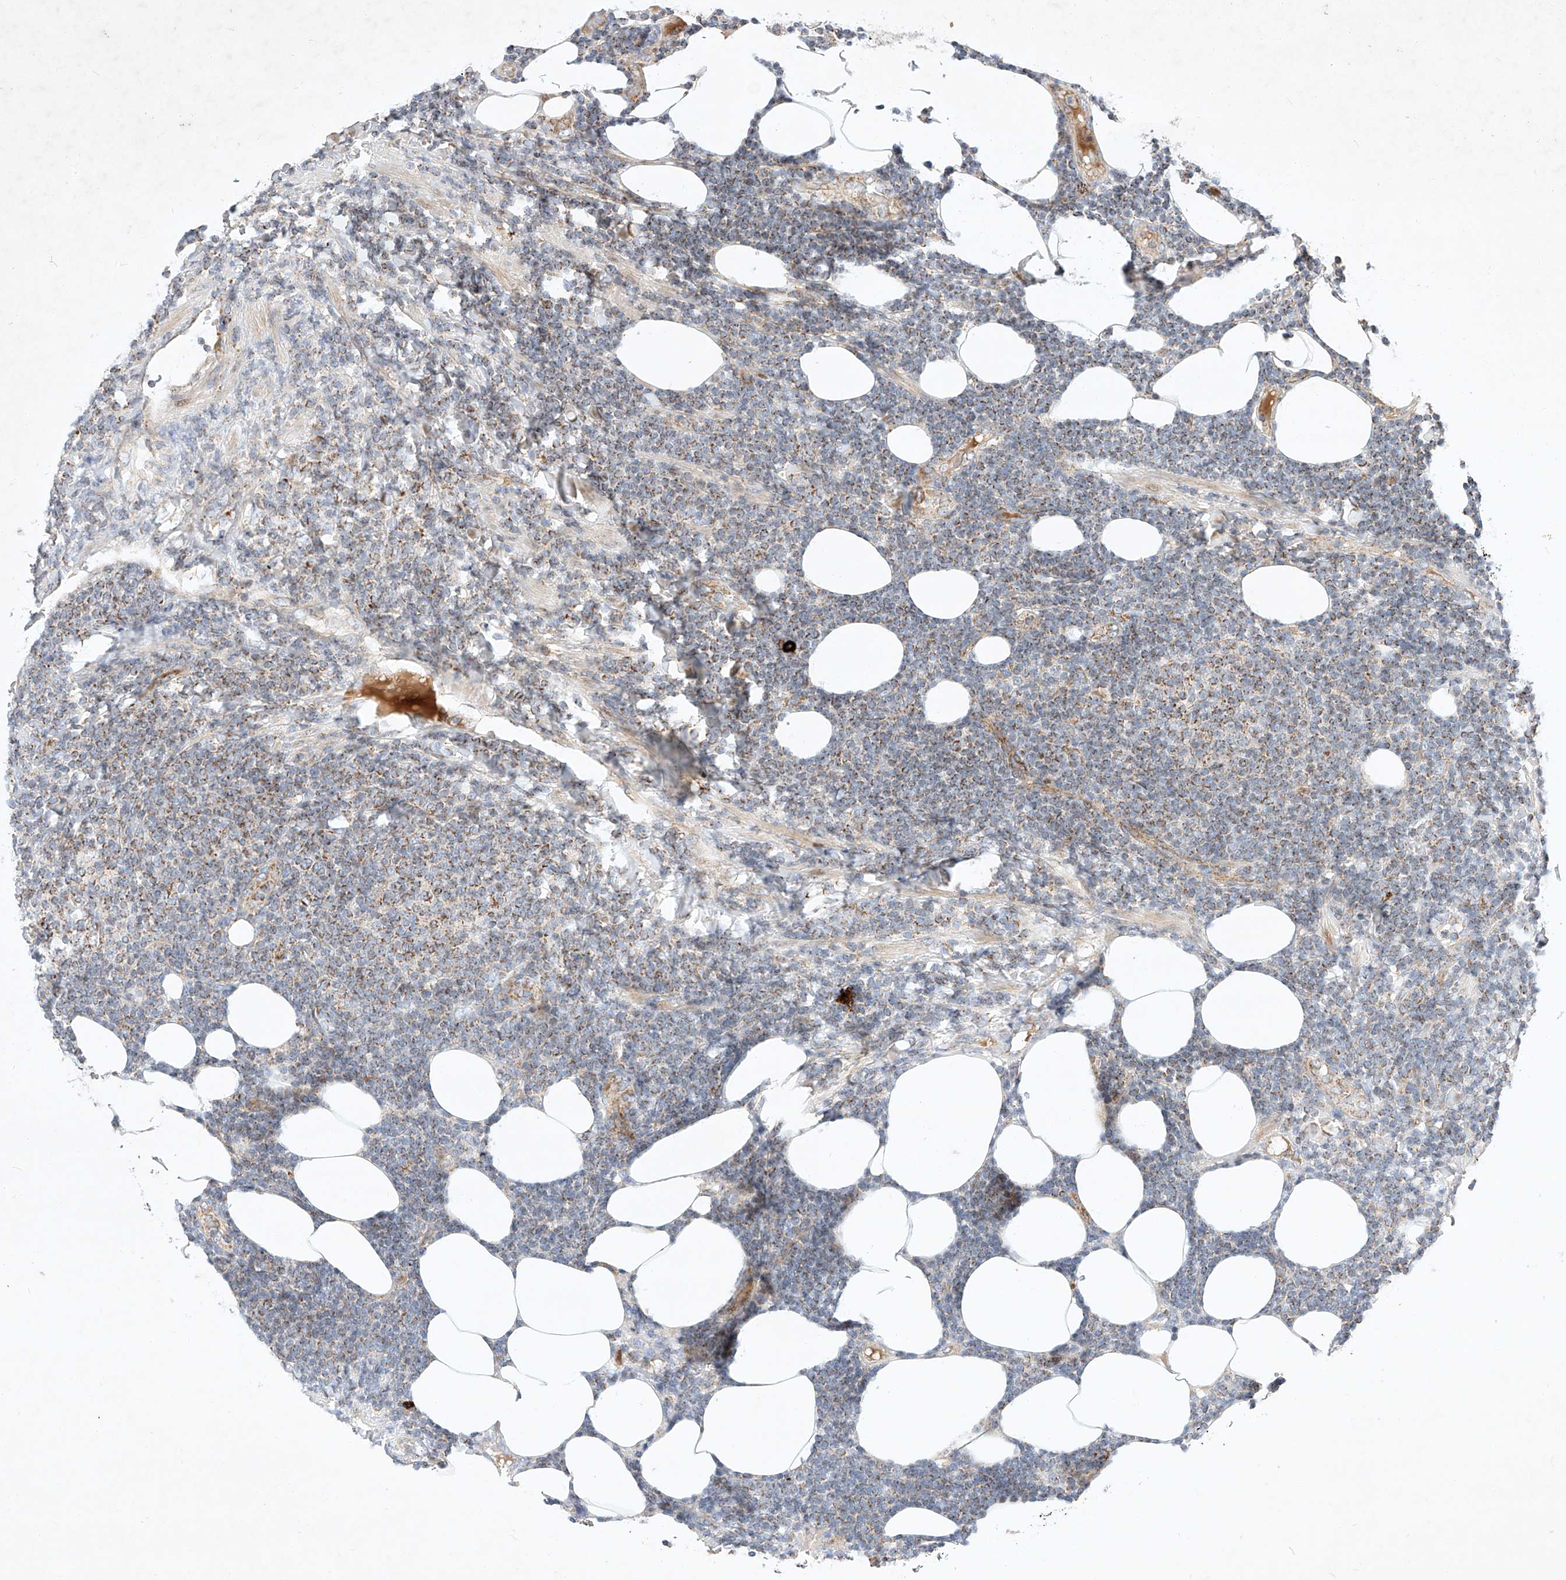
{"staining": {"intensity": "moderate", "quantity": "25%-75%", "location": "cytoplasmic/membranous"}, "tissue": "lymphoma", "cell_type": "Tumor cells", "image_type": "cancer", "snomed": [{"axis": "morphology", "description": "Malignant lymphoma, non-Hodgkin's type, Low grade"}, {"axis": "topography", "description": "Lymph node"}], "caption": "High-magnification brightfield microscopy of low-grade malignant lymphoma, non-Hodgkin's type stained with DAB (brown) and counterstained with hematoxylin (blue). tumor cells exhibit moderate cytoplasmic/membranous staining is present in about25%-75% of cells.", "gene": "OSGEPL1", "patient": {"sex": "male", "age": 66}}